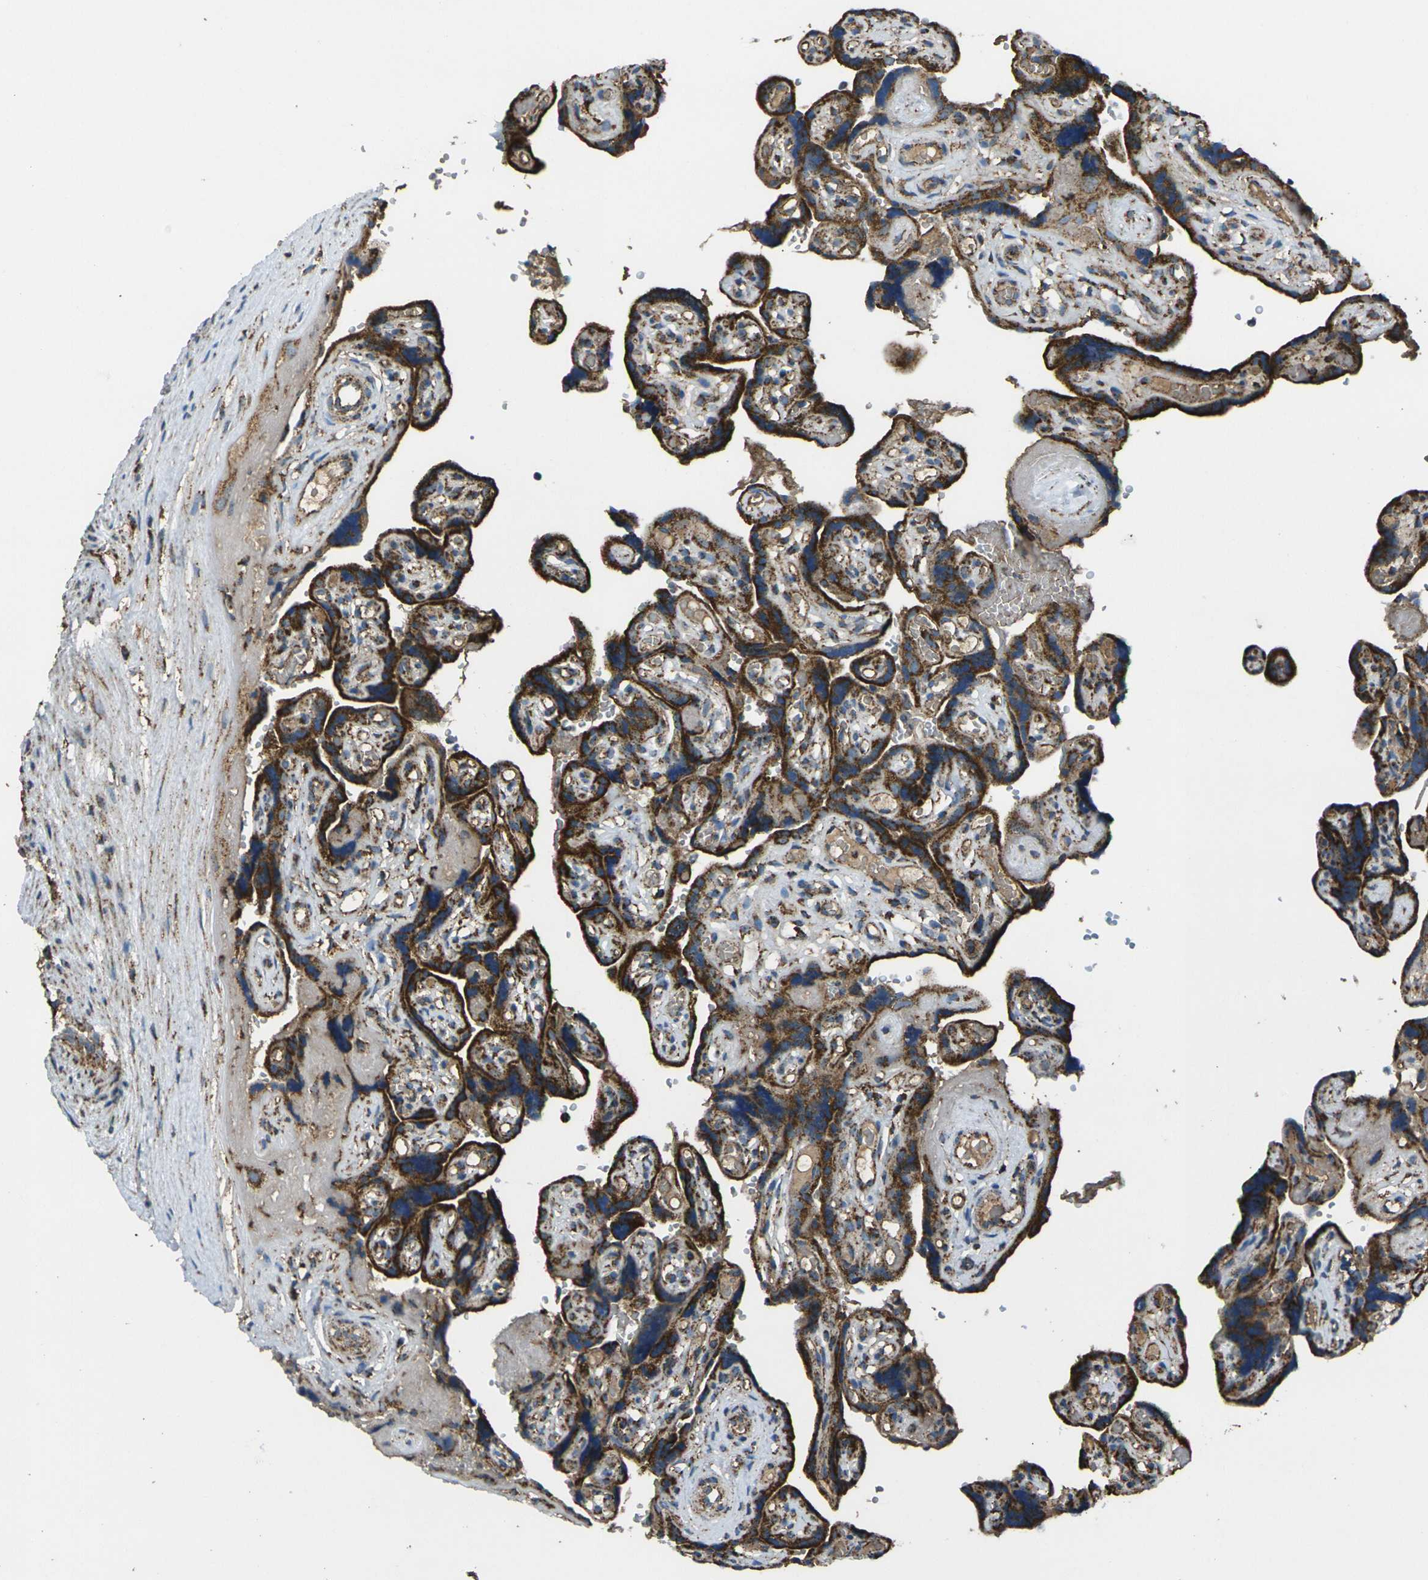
{"staining": {"intensity": "moderate", "quantity": ">75%", "location": "cytoplasmic/membranous"}, "tissue": "placenta", "cell_type": "Decidual cells", "image_type": "normal", "snomed": [{"axis": "morphology", "description": "Normal tissue, NOS"}, {"axis": "topography", "description": "Placenta"}], "caption": "Decidual cells demonstrate medium levels of moderate cytoplasmic/membranous staining in about >75% of cells in unremarkable placenta. The protein of interest is shown in brown color, while the nuclei are stained blue.", "gene": "KLHL5", "patient": {"sex": "female", "age": 30}}